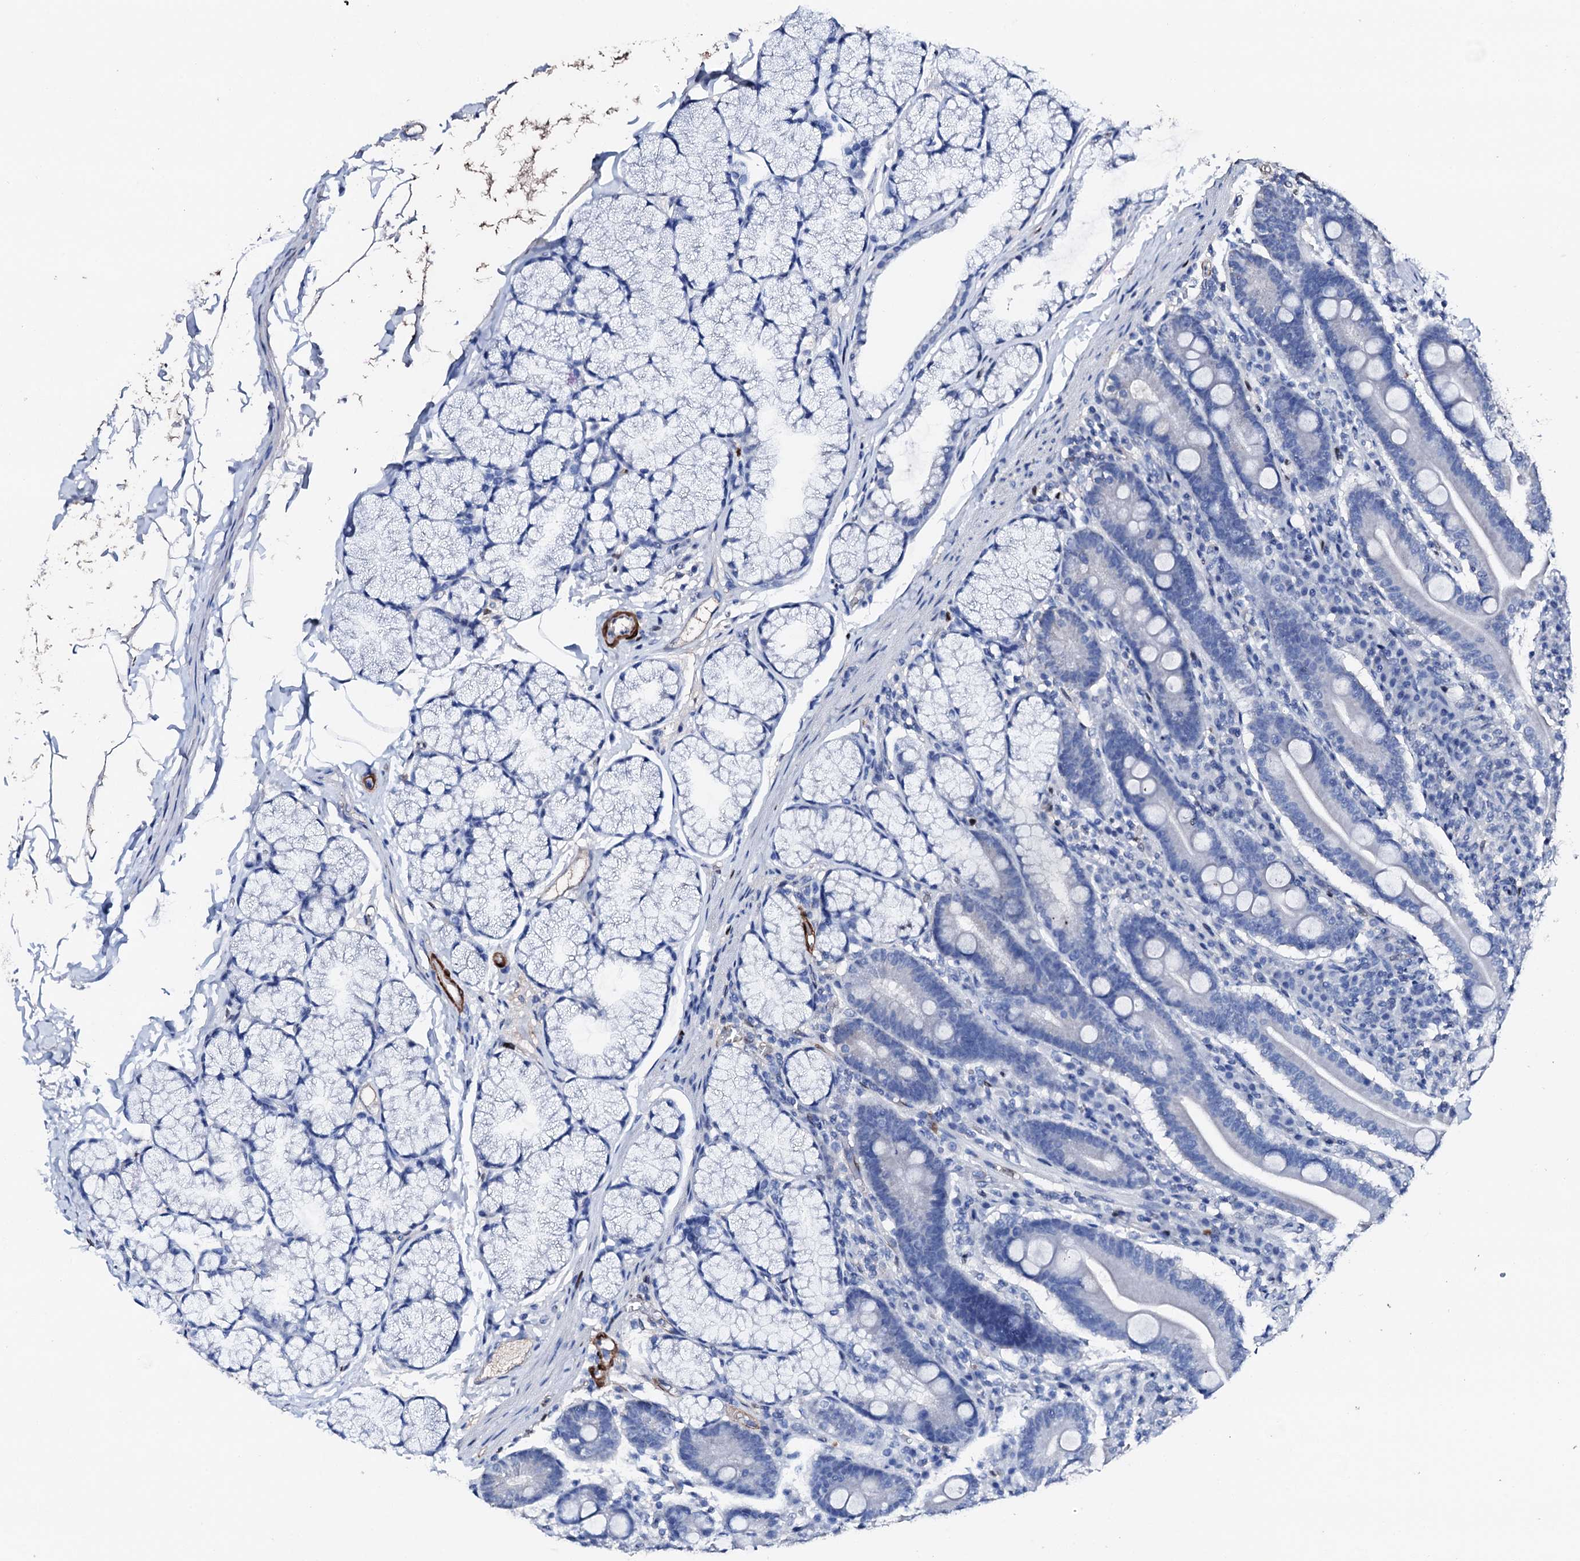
{"staining": {"intensity": "negative", "quantity": "none", "location": "none"}, "tissue": "duodenum", "cell_type": "Glandular cells", "image_type": "normal", "snomed": [{"axis": "morphology", "description": "Normal tissue, NOS"}, {"axis": "topography", "description": "Duodenum"}], "caption": "Duodenum stained for a protein using IHC shows no expression glandular cells.", "gene": "NRIP2", "patient": {"sex": "male", "age": 35}}